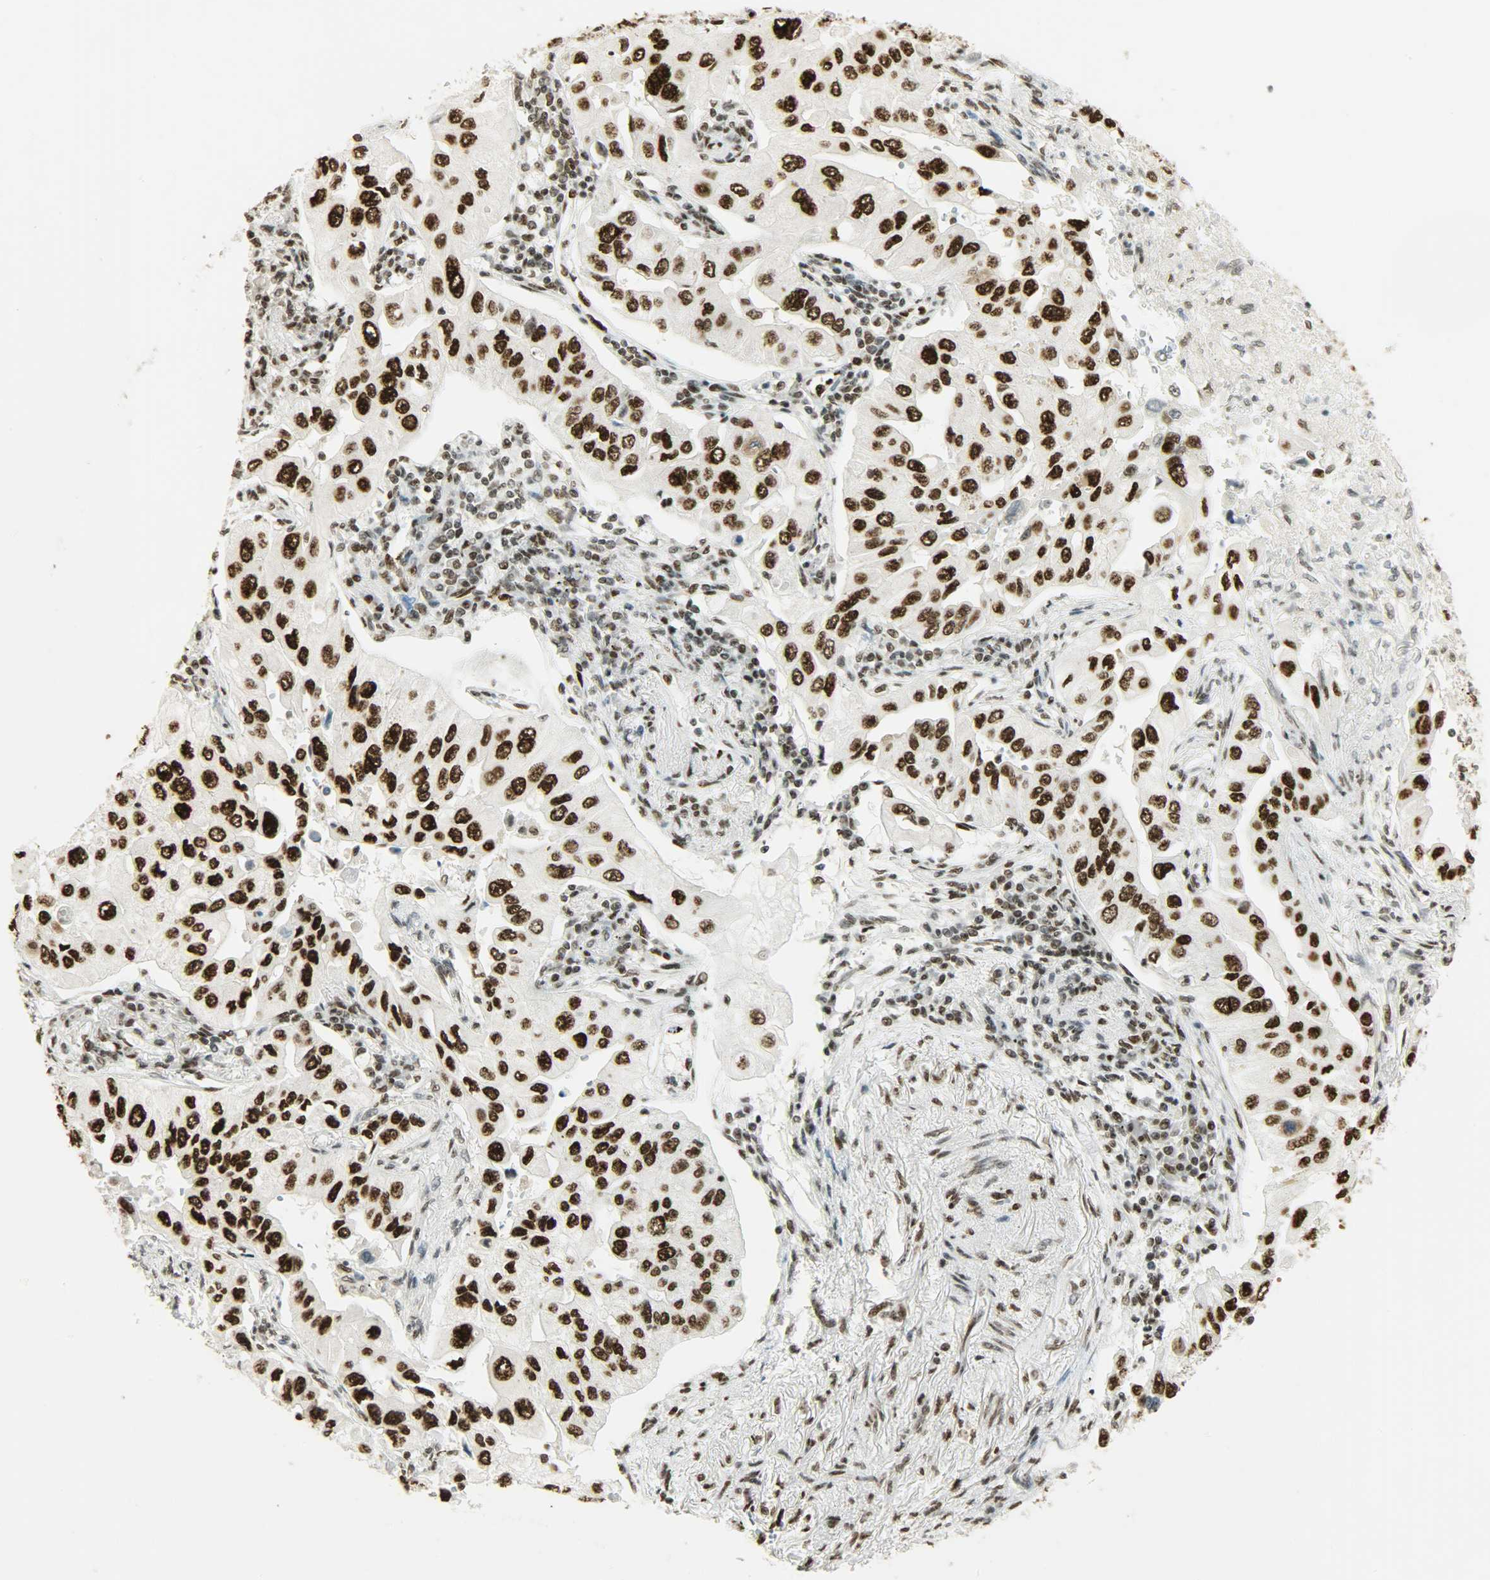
{"staining": {"intensity": "strong", "quantity": ">75%", "location": "nuclear"}, "tissue": "lung cancer", "cell_type": "Tumor cells", "image_type": "cancer", "snomed": [{"axis": "morphology", "description": "Adenocarcinoma, NOS"}, {"axis": "topography", "description": "Lung"}], "caption": "About >75% of tumor cells in human lung cancer (adenocarcinoma) show strong nuclear protein staining as visualized by brown immunohistochemical staining.", "gene": "MYEF2", "patient": {"sex": "male", "age": 84}}